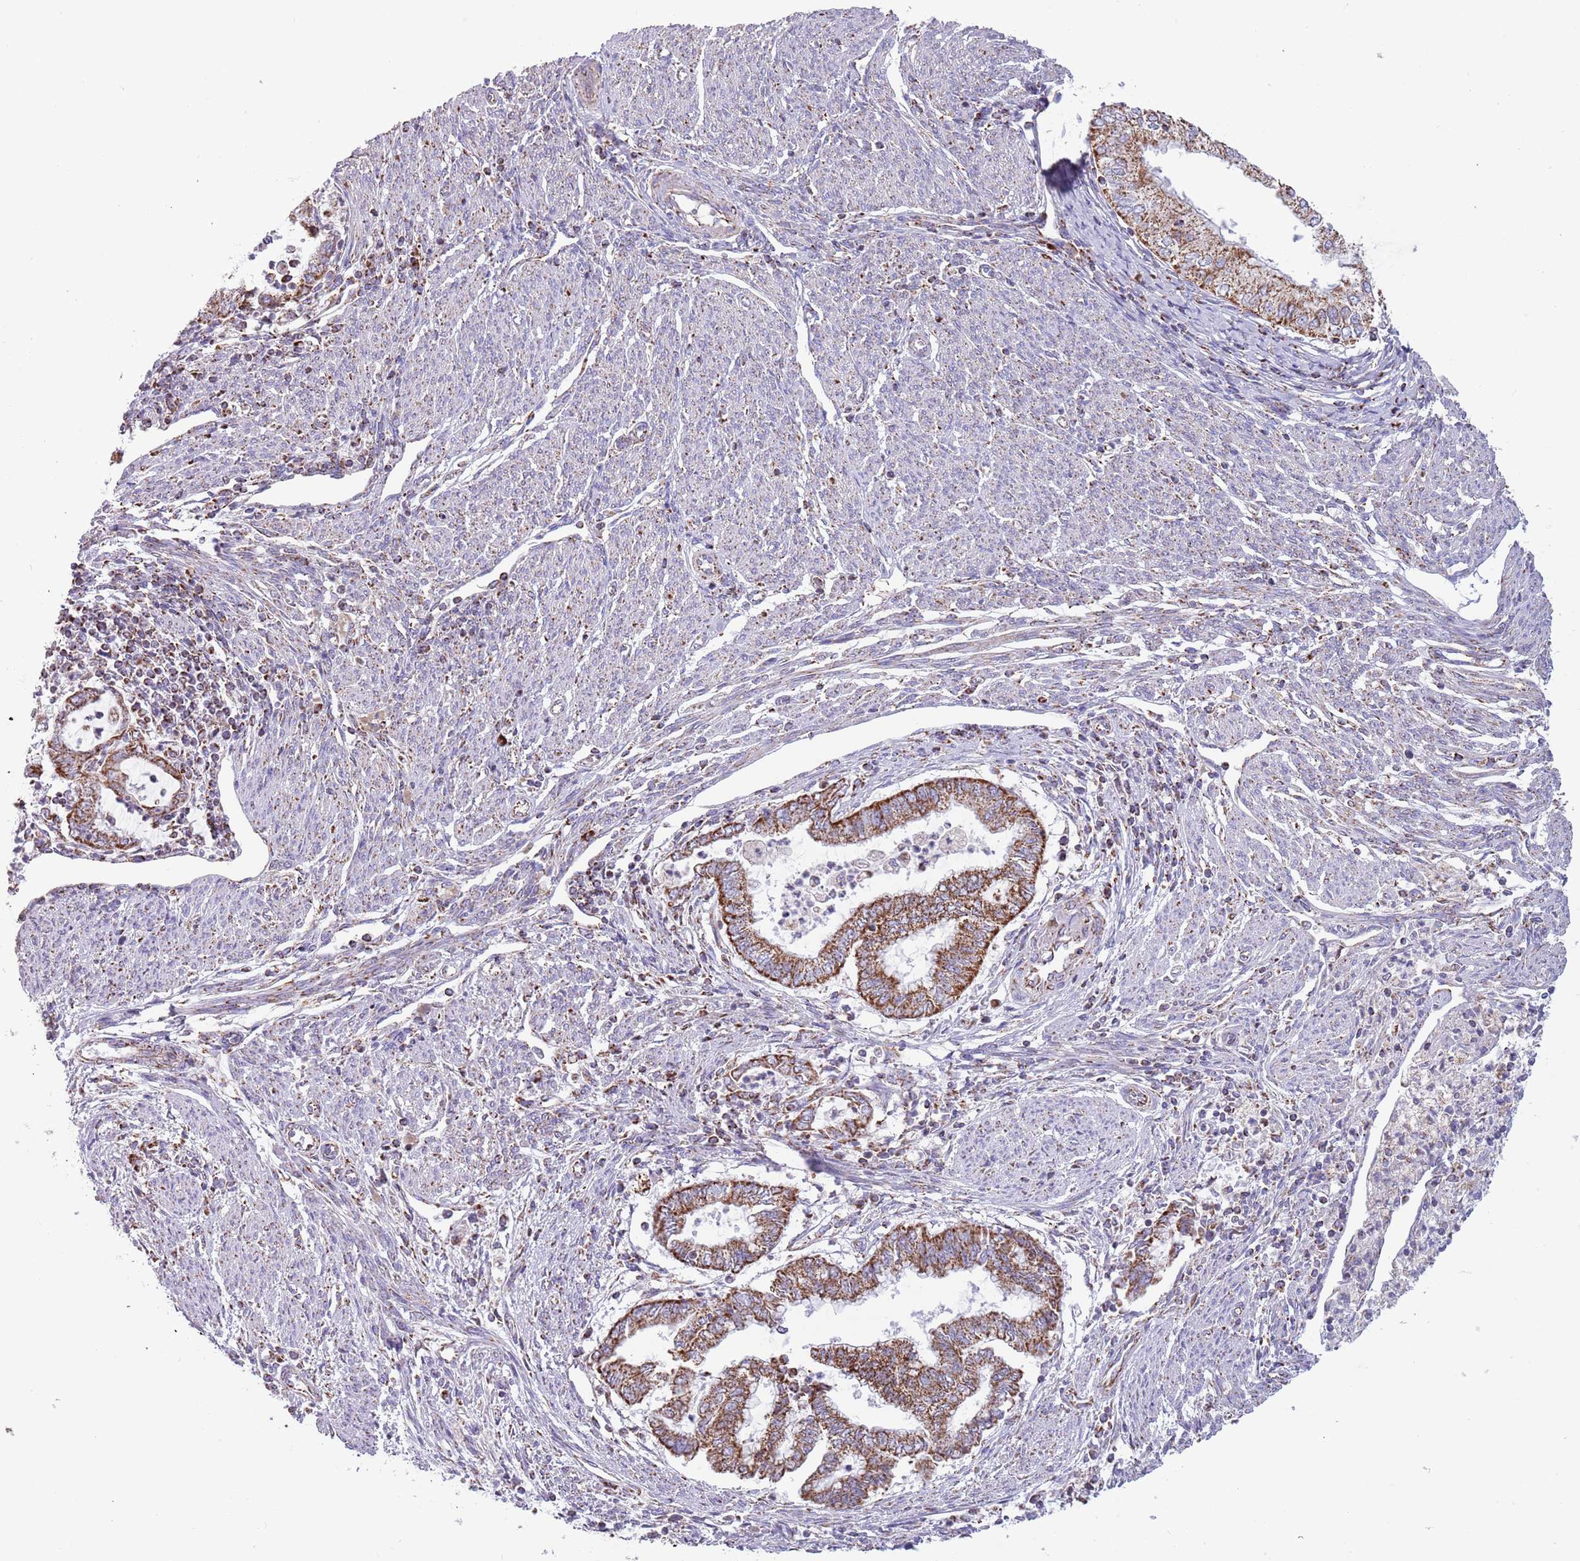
{"staining": {"intensity": "moderate", "quantity": ">75%", "location": "cytoplasmic/membranous"}, "tissue": "endometrial cancer", "cell_type": "Tumor cells", "image_type": "cancer", "snomed": [{"axis": "morphology", "description": "Adenocarcinoma, NOS"}, {"axis": "topography", "description": "Endometrium"}], "caption": "Protein expression analysis of endometrial adenocarcinoma exhibits moderate cytoplasmic/membranous staining in approximately >75% of tumor cells.", "gene": "LHX6", "patient": {"sex": "female", "age": 79}}